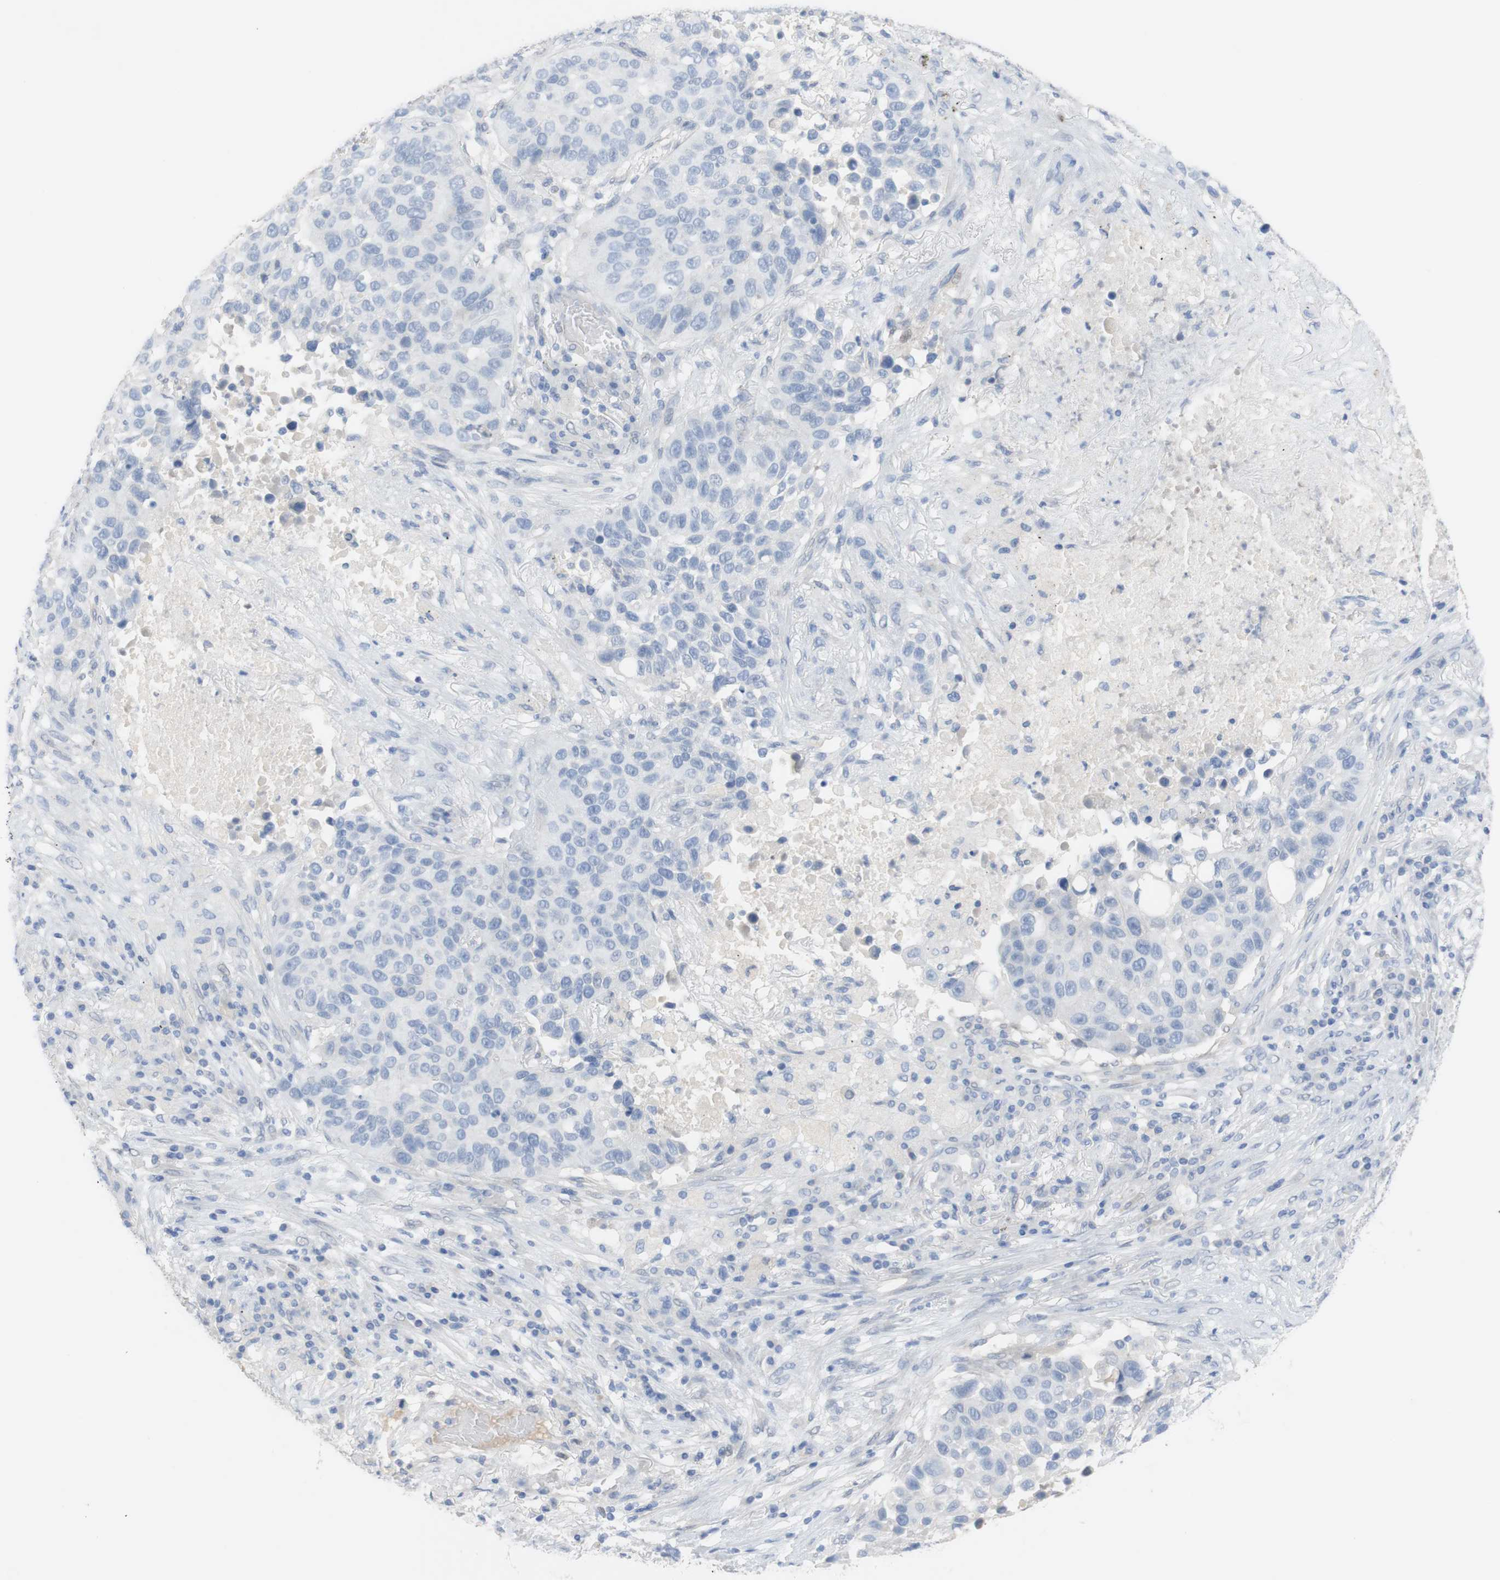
{"staining": {"intensity": "negative", "quantity": "none", "location": "none"}, "tissue": "lung cancer", "cell_type": "Tumor cells", "image_type": "cancer", "snomed": [{"axis": "morphology", "description": "Squamous cell carcinoma, NOS"}, {"axis": "topography", "description": "Lung"}], "caption": "Tumor cells show no significant expression in lung cancer (squamous cell carcinoma).", "gene": "SELENBP1", "patient": {"sex": "male", "age": 57}}